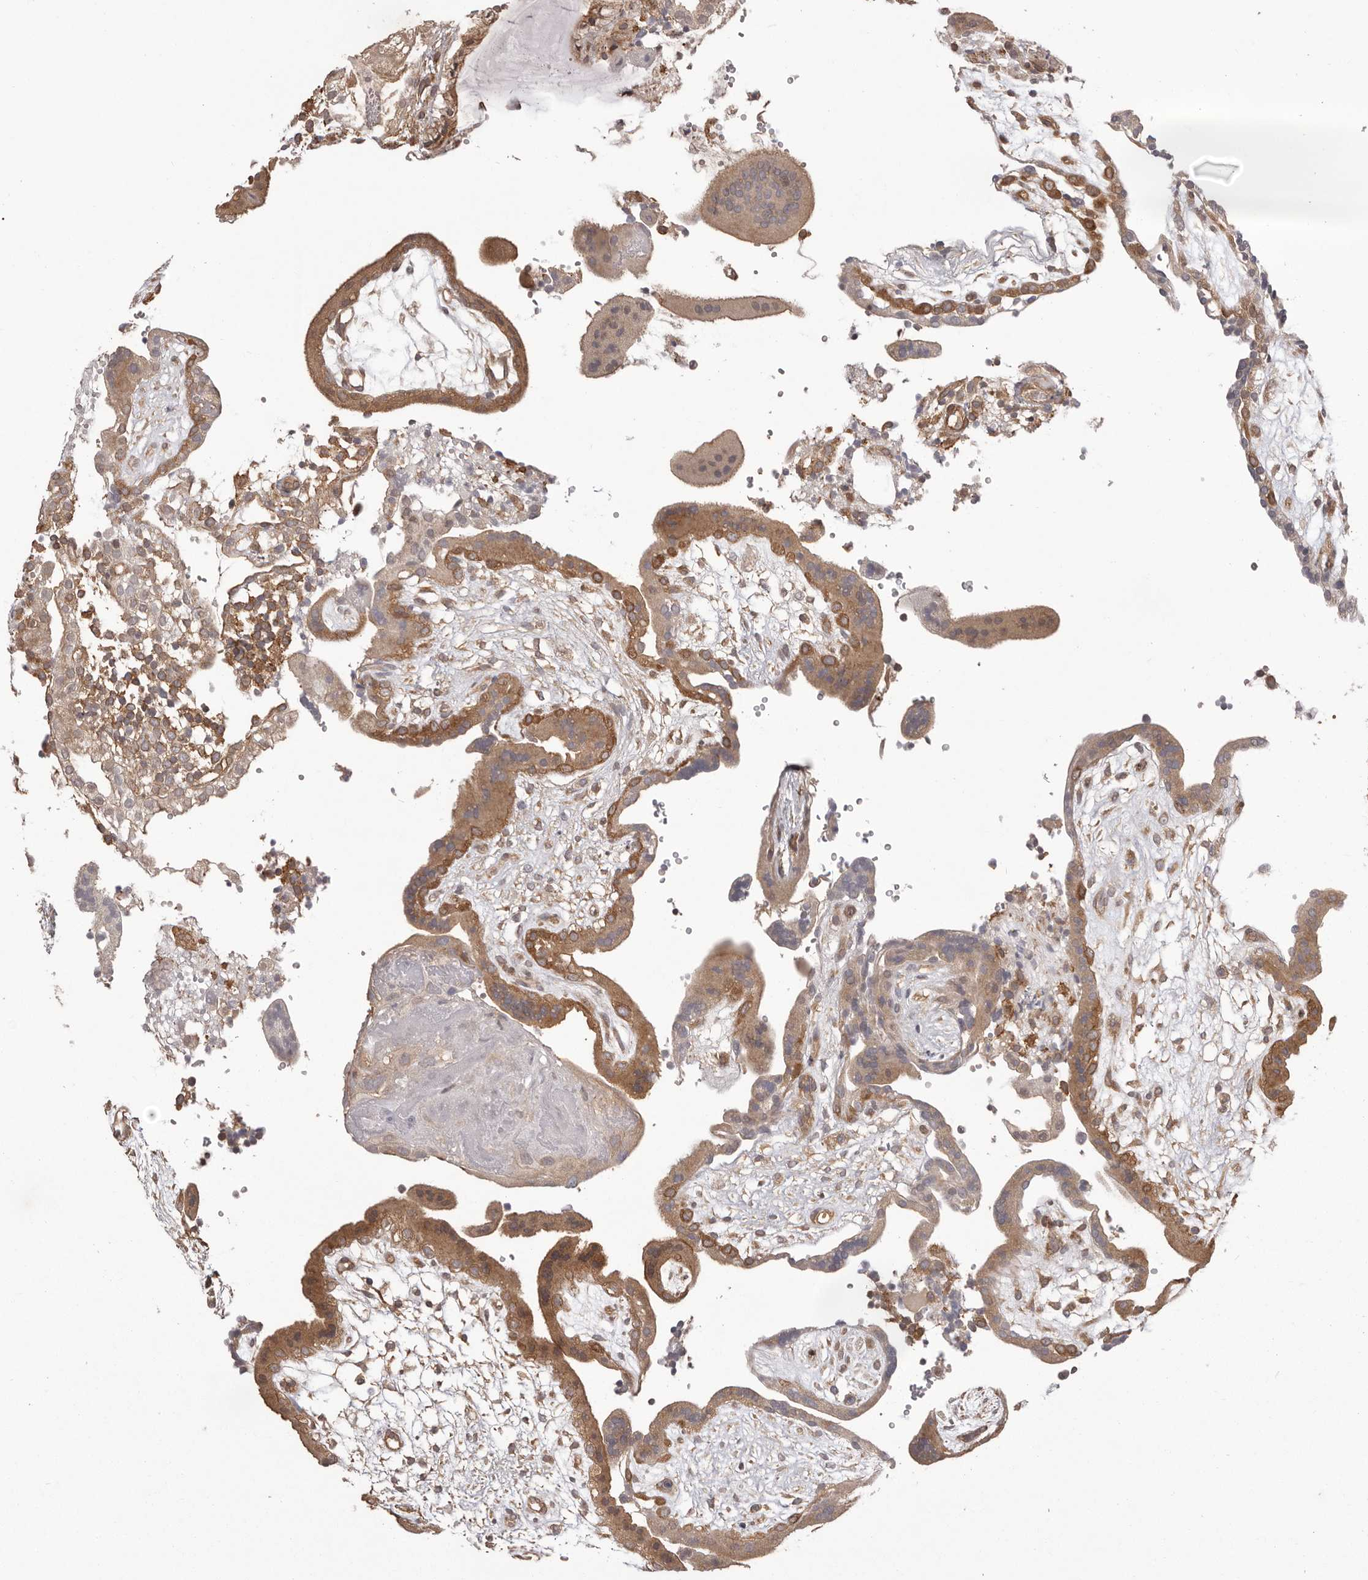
{"staining": {"intensity": "moderate", "quantity": ">75%", "location": "cytoplasmic/membranous"}, "tissue": "placenta", "cell_type": "Trophoblastic cells", "image_type": "normal", "snomed": [{"axis": "morphology", "description": "Normal tissue, NOS"}, {"axis": "topography", "description": "Placenta"}], "caption": "Placenta stained for a protein (brown) exhibits moderate cytoplasmic/membranous positive expression in approximately >75% of trophoblastic cells.", "gene": "NFKBIA", "patient": {"sex": "female", "age": 18}}